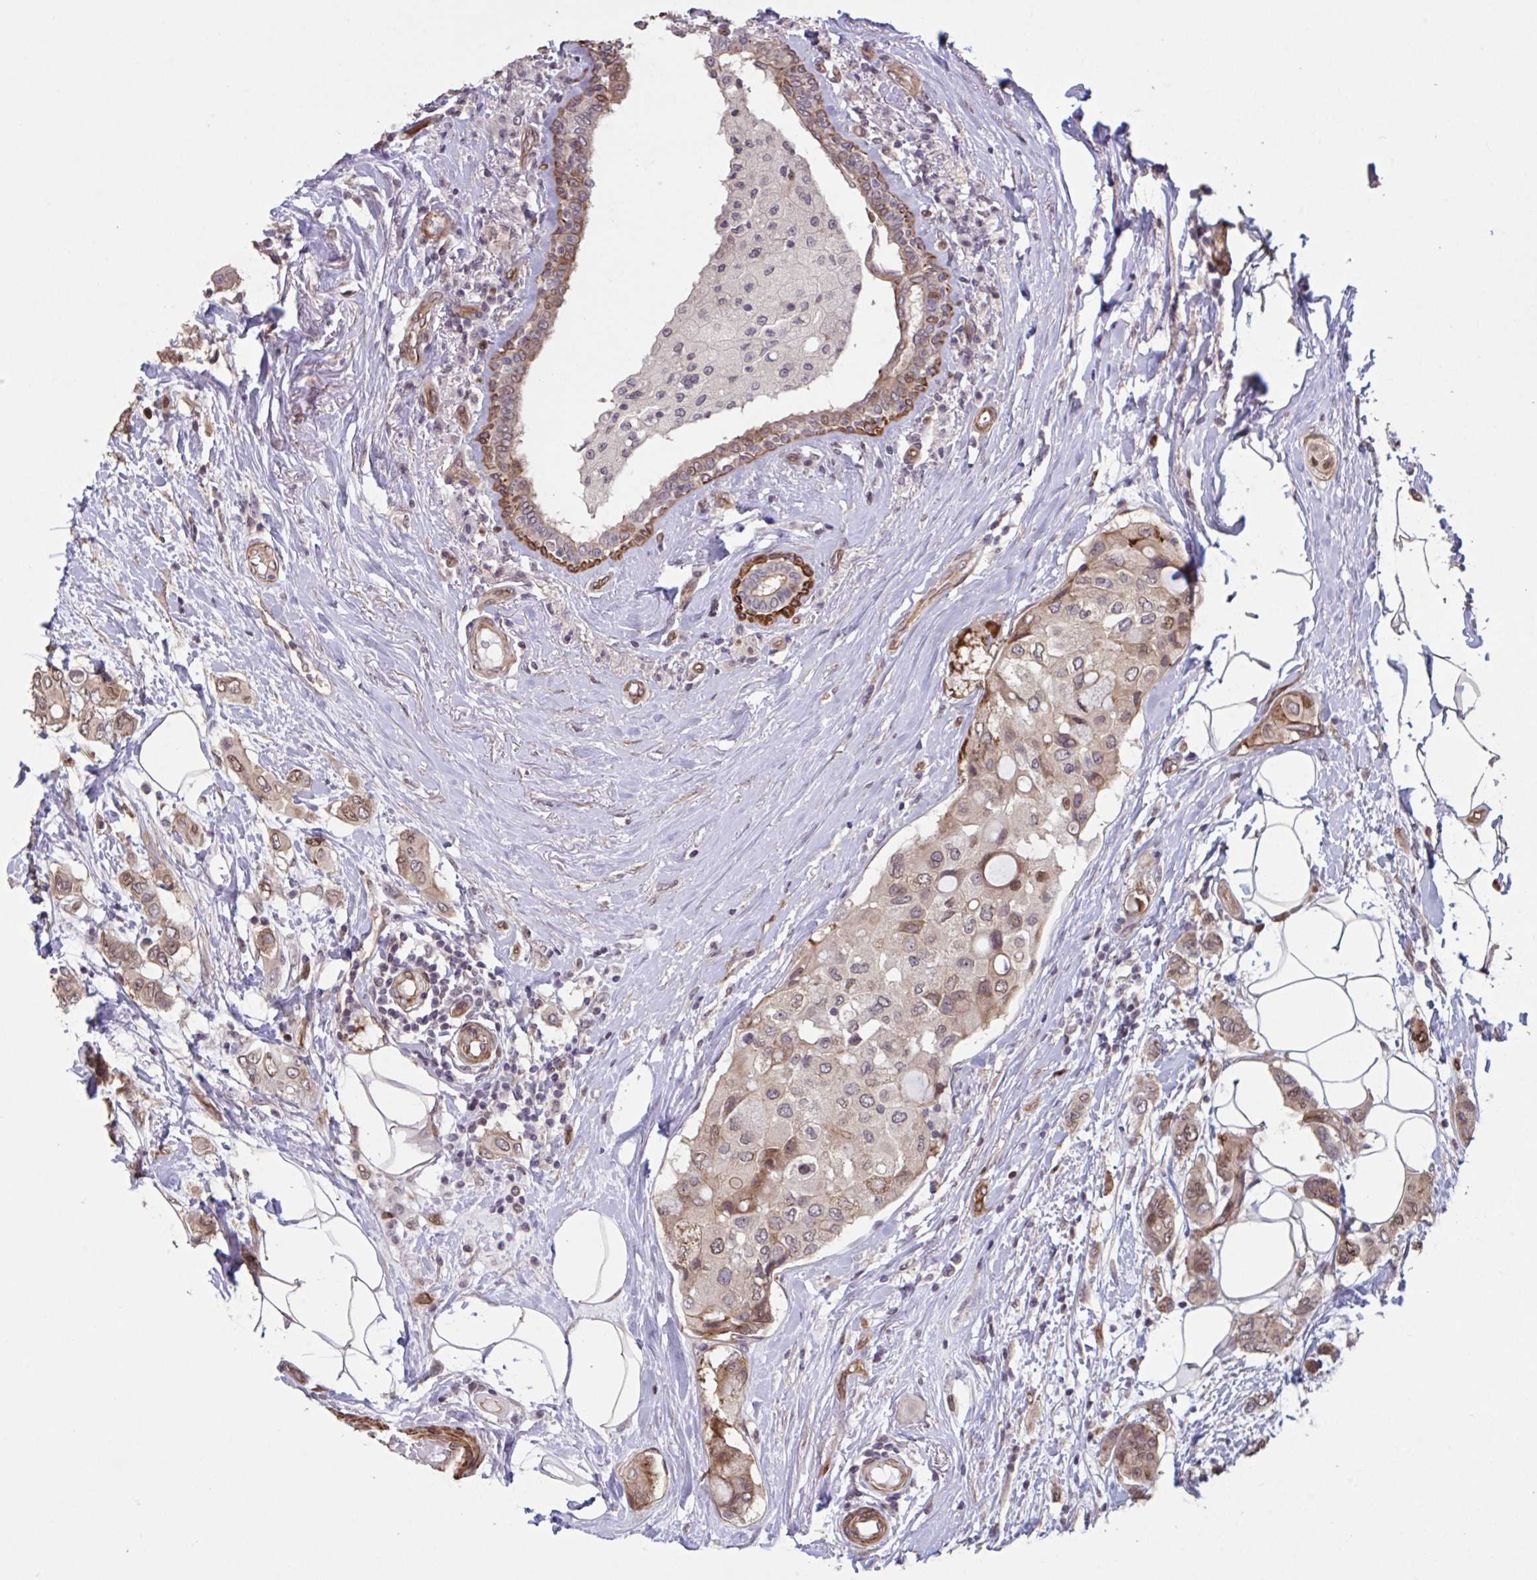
{"staining": {"intensity": "moderate", "quantity": ">75%", "location": "cytoplasmic/membranous,nuclear"}, "tissue": "breast cancer", "cell_type": "Tumor cells", "image_type": "cancer", "snomed": [{"axis": "morphology", "description": "Lobular carcinoma"}, {"axis": "topography", "description": "Breast"}], "caption": "Human breast cancer (lobular carcinoma) stained for a protein (brown) exhibits moderate cytoplasmic/membranous and nuclear positive staining in approximately >75% of tumor cells.", "gene": "IPO5", "patient": {"sex": "female", "age": 51}}